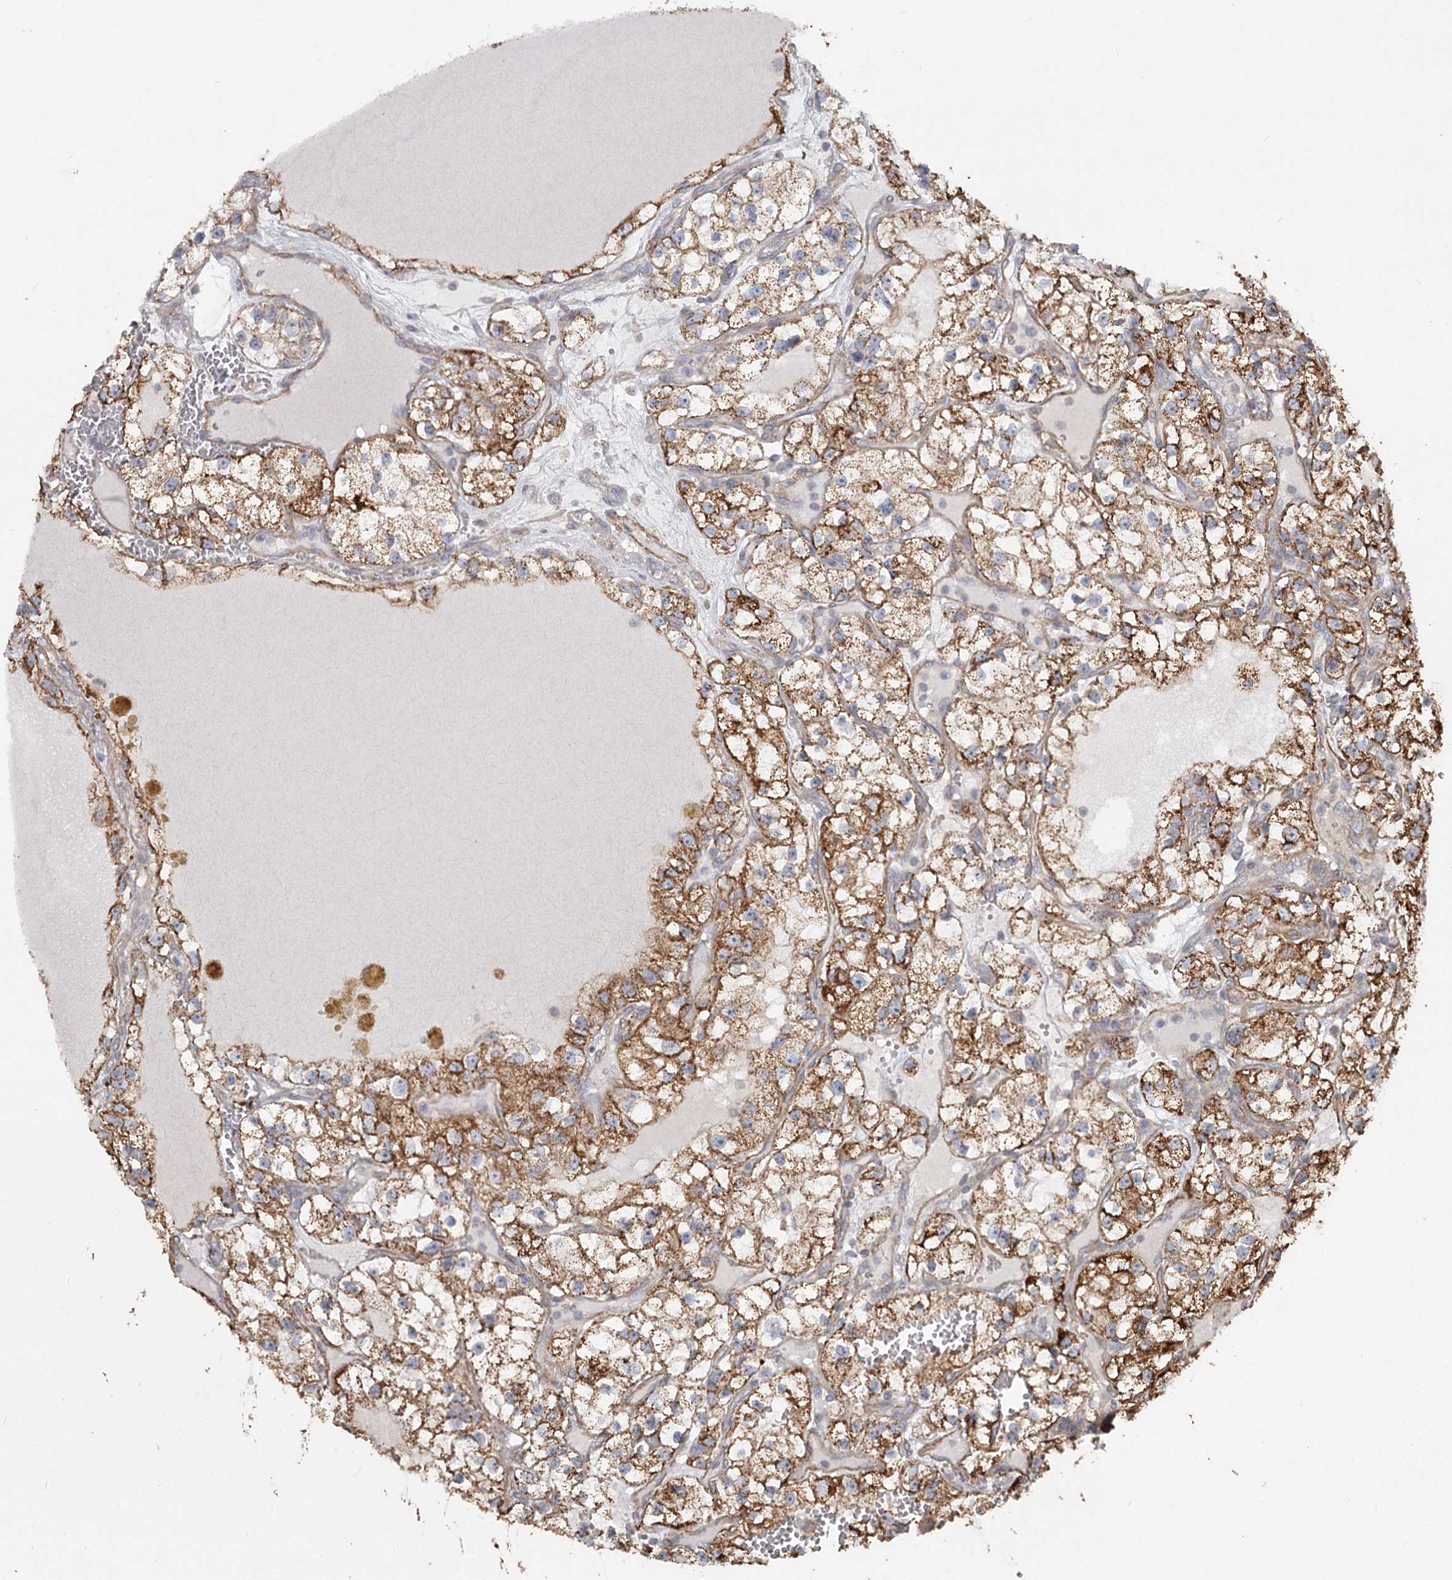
{"staining": {"intensity": "strong", "quantity": "25%-75%", "location": "cytoplasmic/membranous"}, "tissue": "renal cancer", "cell_type": "Tumor cells", "image_type": "cancer", "snomed": [{"axis": "morphology", "description": "Adenocarcinoma, NOS"}, {"axis": "topography", "description": "Kidney"}], "caption": "The micrograph demonstrates a brown stain indicating the presence of a protein in the cytoplasmic/membranous of tumor cells in renal cancer.", "gene": "DHRS9", "patient": {"sex": "female", "age": 57}}